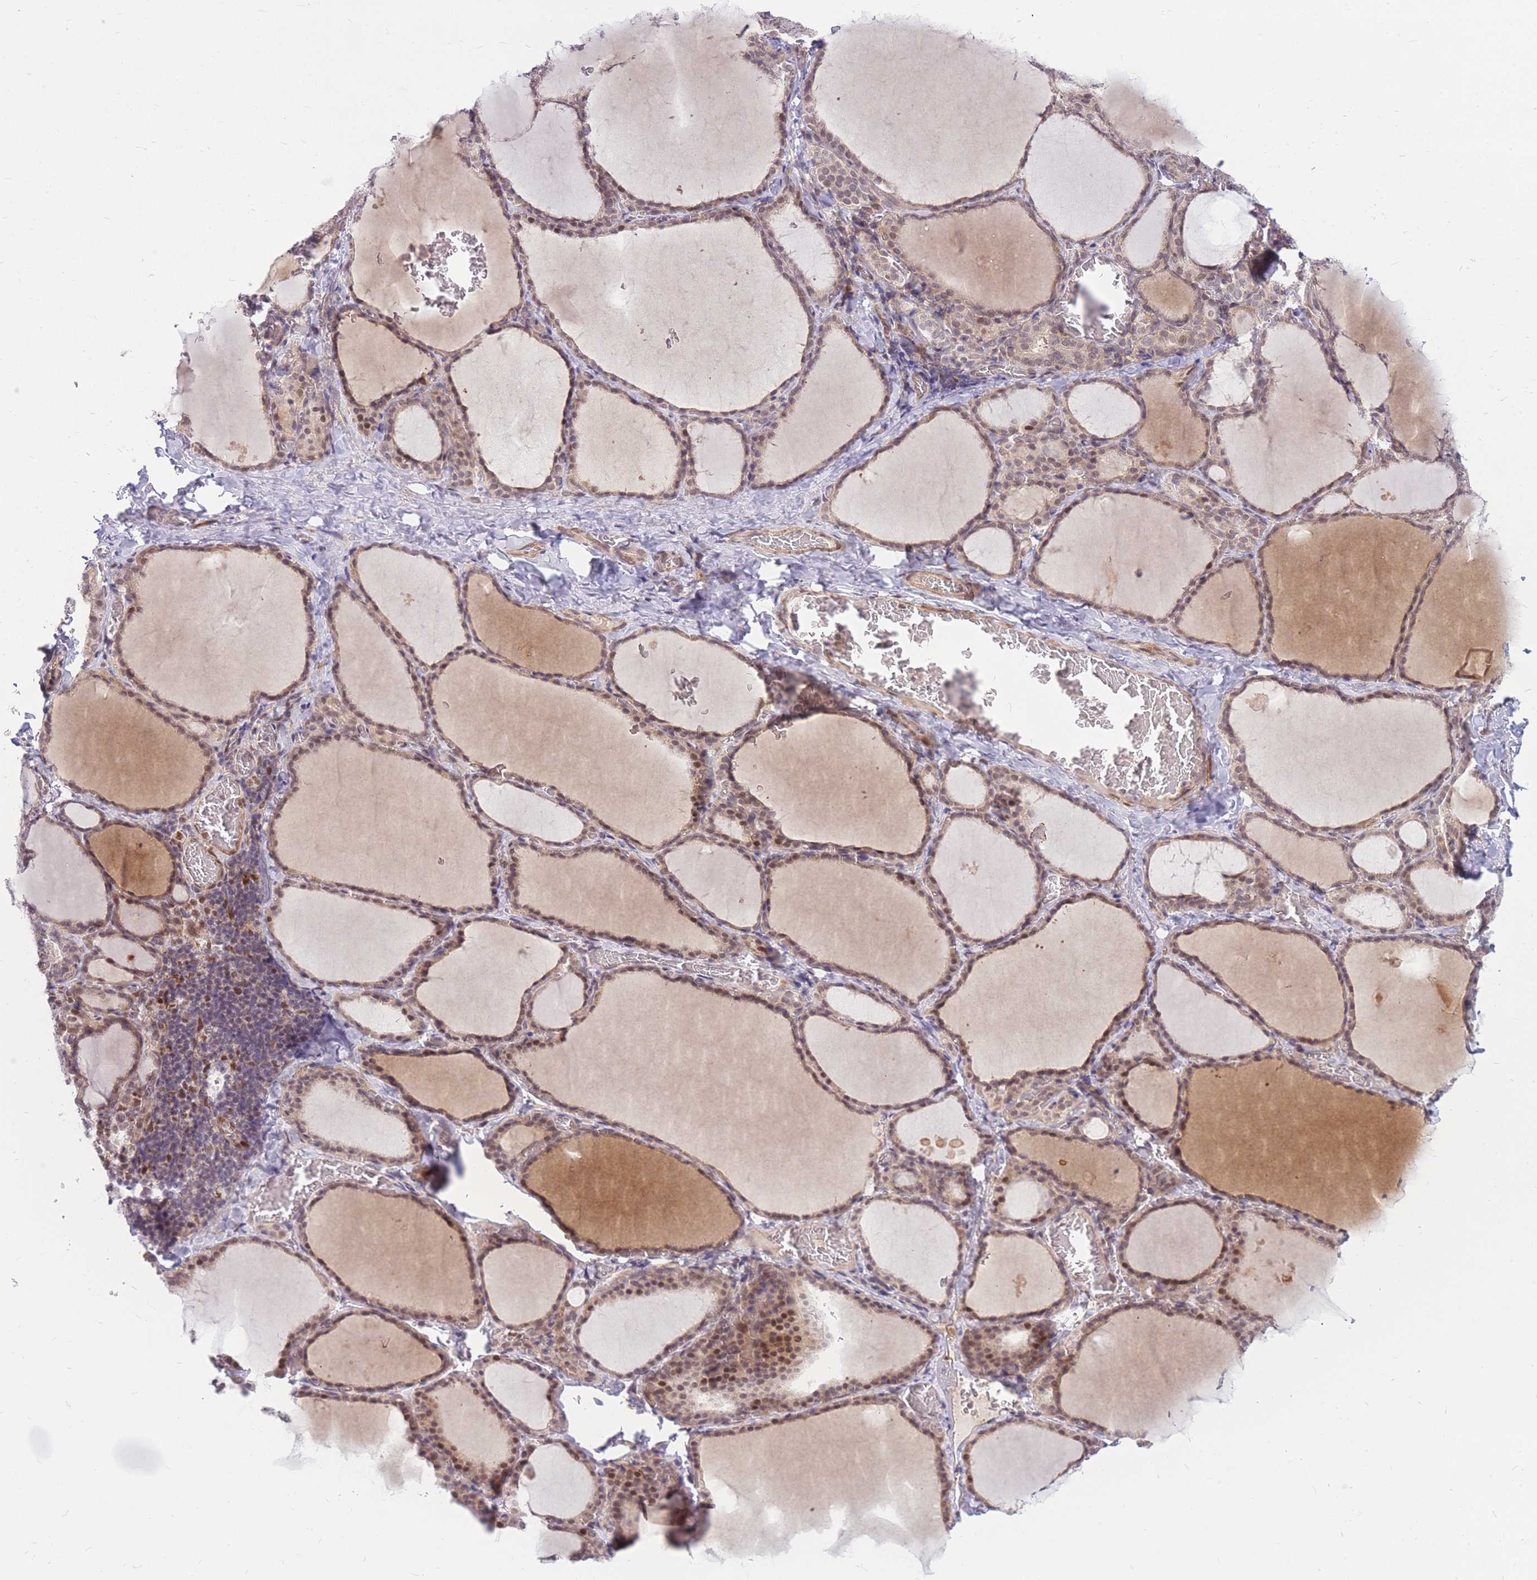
{"staining": {"intensity": "moderate", "quantity": "25%-75%", "location": "nuclear"}, "tissue": "thyroid gland", "cell_type": "Glandular cells", "image_type": "normal", "snomed": [{"axis": "morphology", "description": "Normal tissue, NOS"}, {"axis": "topography", "description": "Thyroid gland"}], "caption": "DAB (3,3'-diaminobenzidine) immunohistochemical staining of normal thyroid gland reveals moderate nuclear protein staining in approximately 25%-75% of glandular cells.", "gene": "ERCC2", "patient": {"sex": "female", "age": 39}}